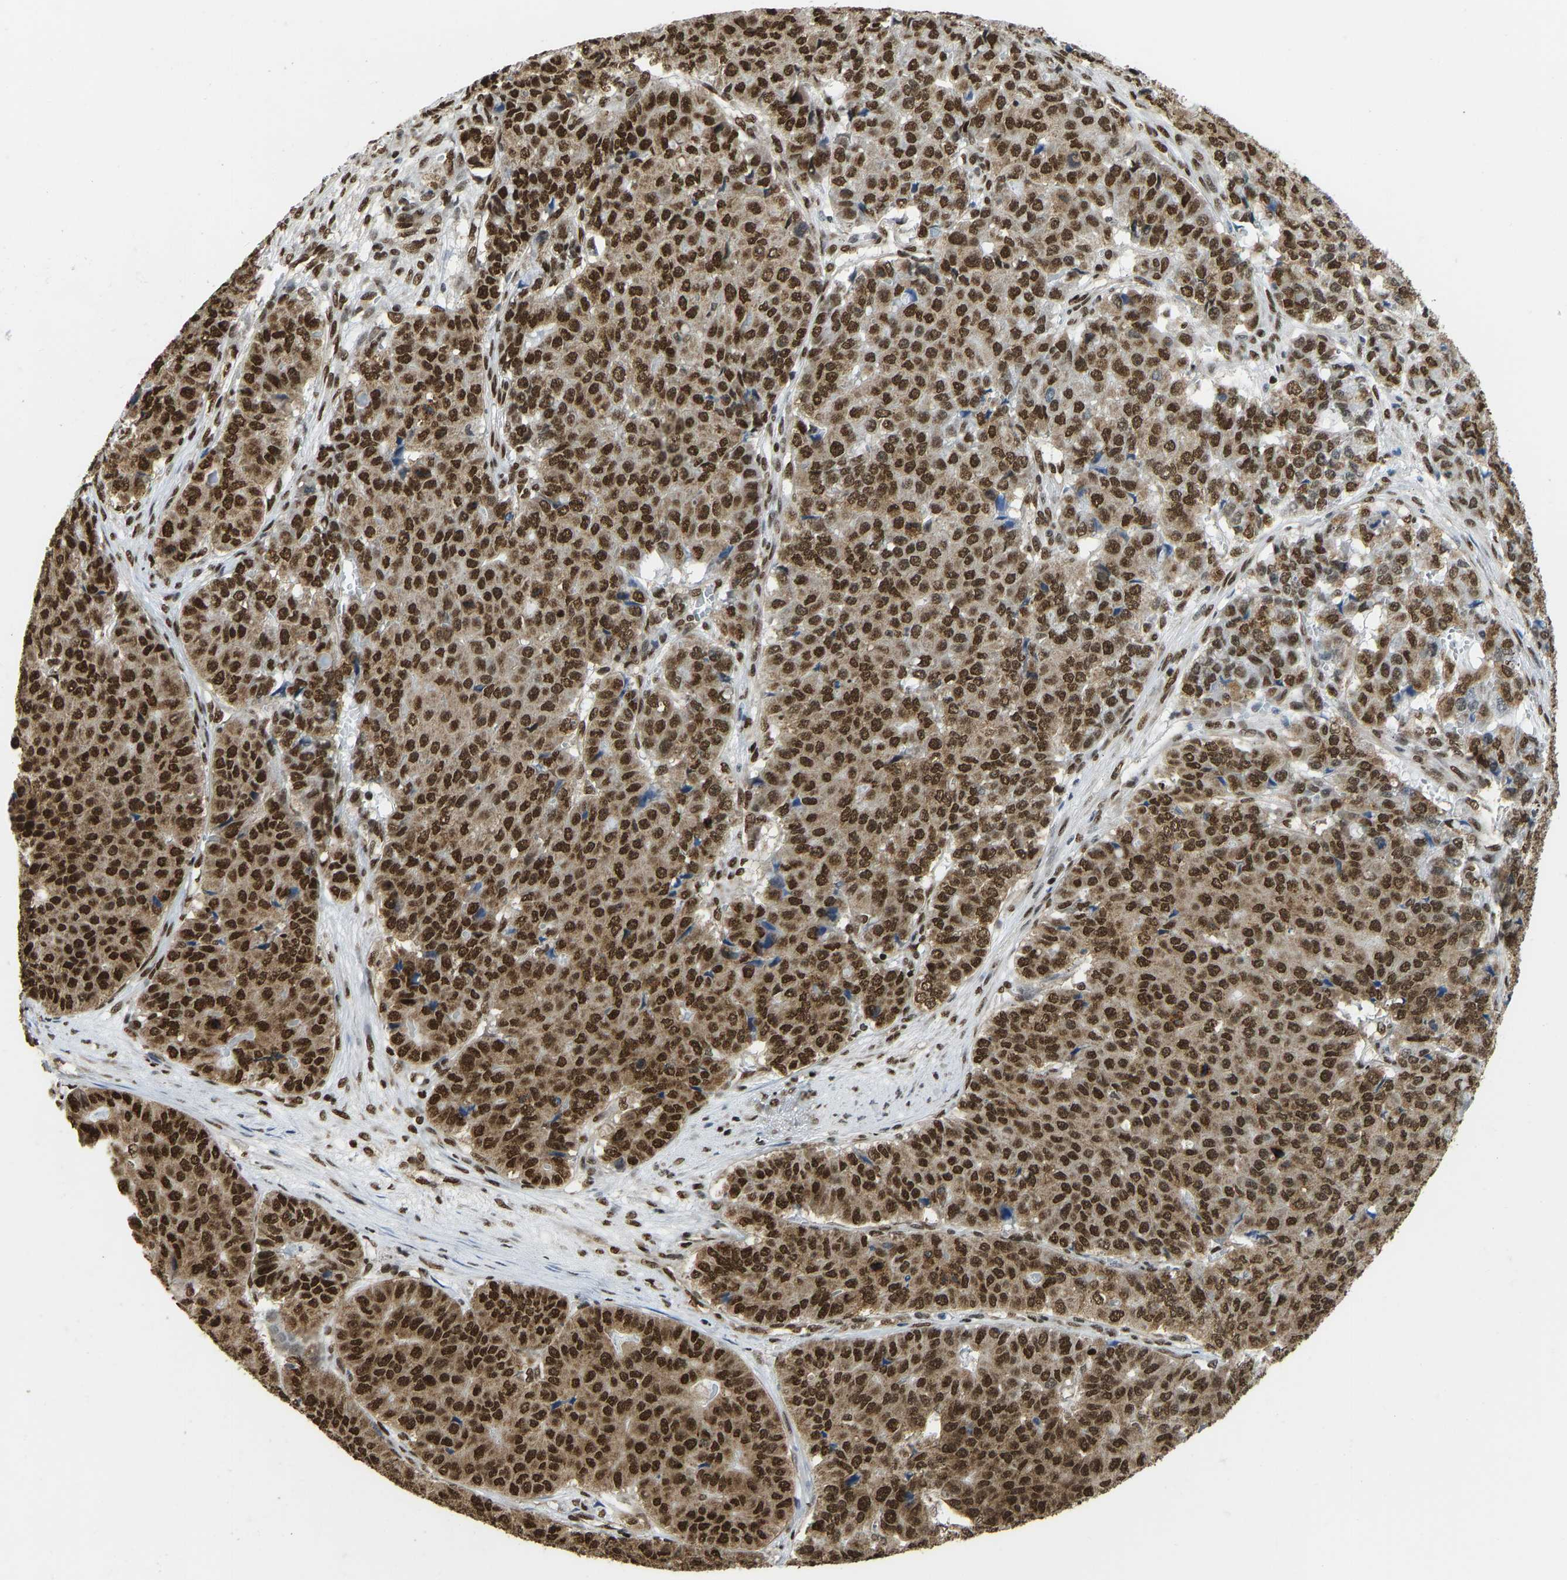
{"staining": {"intensity": "strong", "quantity": ">75%", "location": "cytoplasmic/membranous,nuclear"}, "tissue": "pancreatic cancer", "cell_type": "Tumor cells", "image_type": "cancer", "snomed": [{"axis": "morphology", "description": "Adenocarcinoma, NOS"}, {"axis": "topography", "description": "Pancreas"}], "caption": "This is a micrograph of IHC staining of pancreatic cancer (adenocarcinoma), which shows strong positivity in the cytoplasmic/membranous and nuclear of tumor cells.", "gene": "ZSCAN20", "patient": {"sex": "male", "age": 50}}